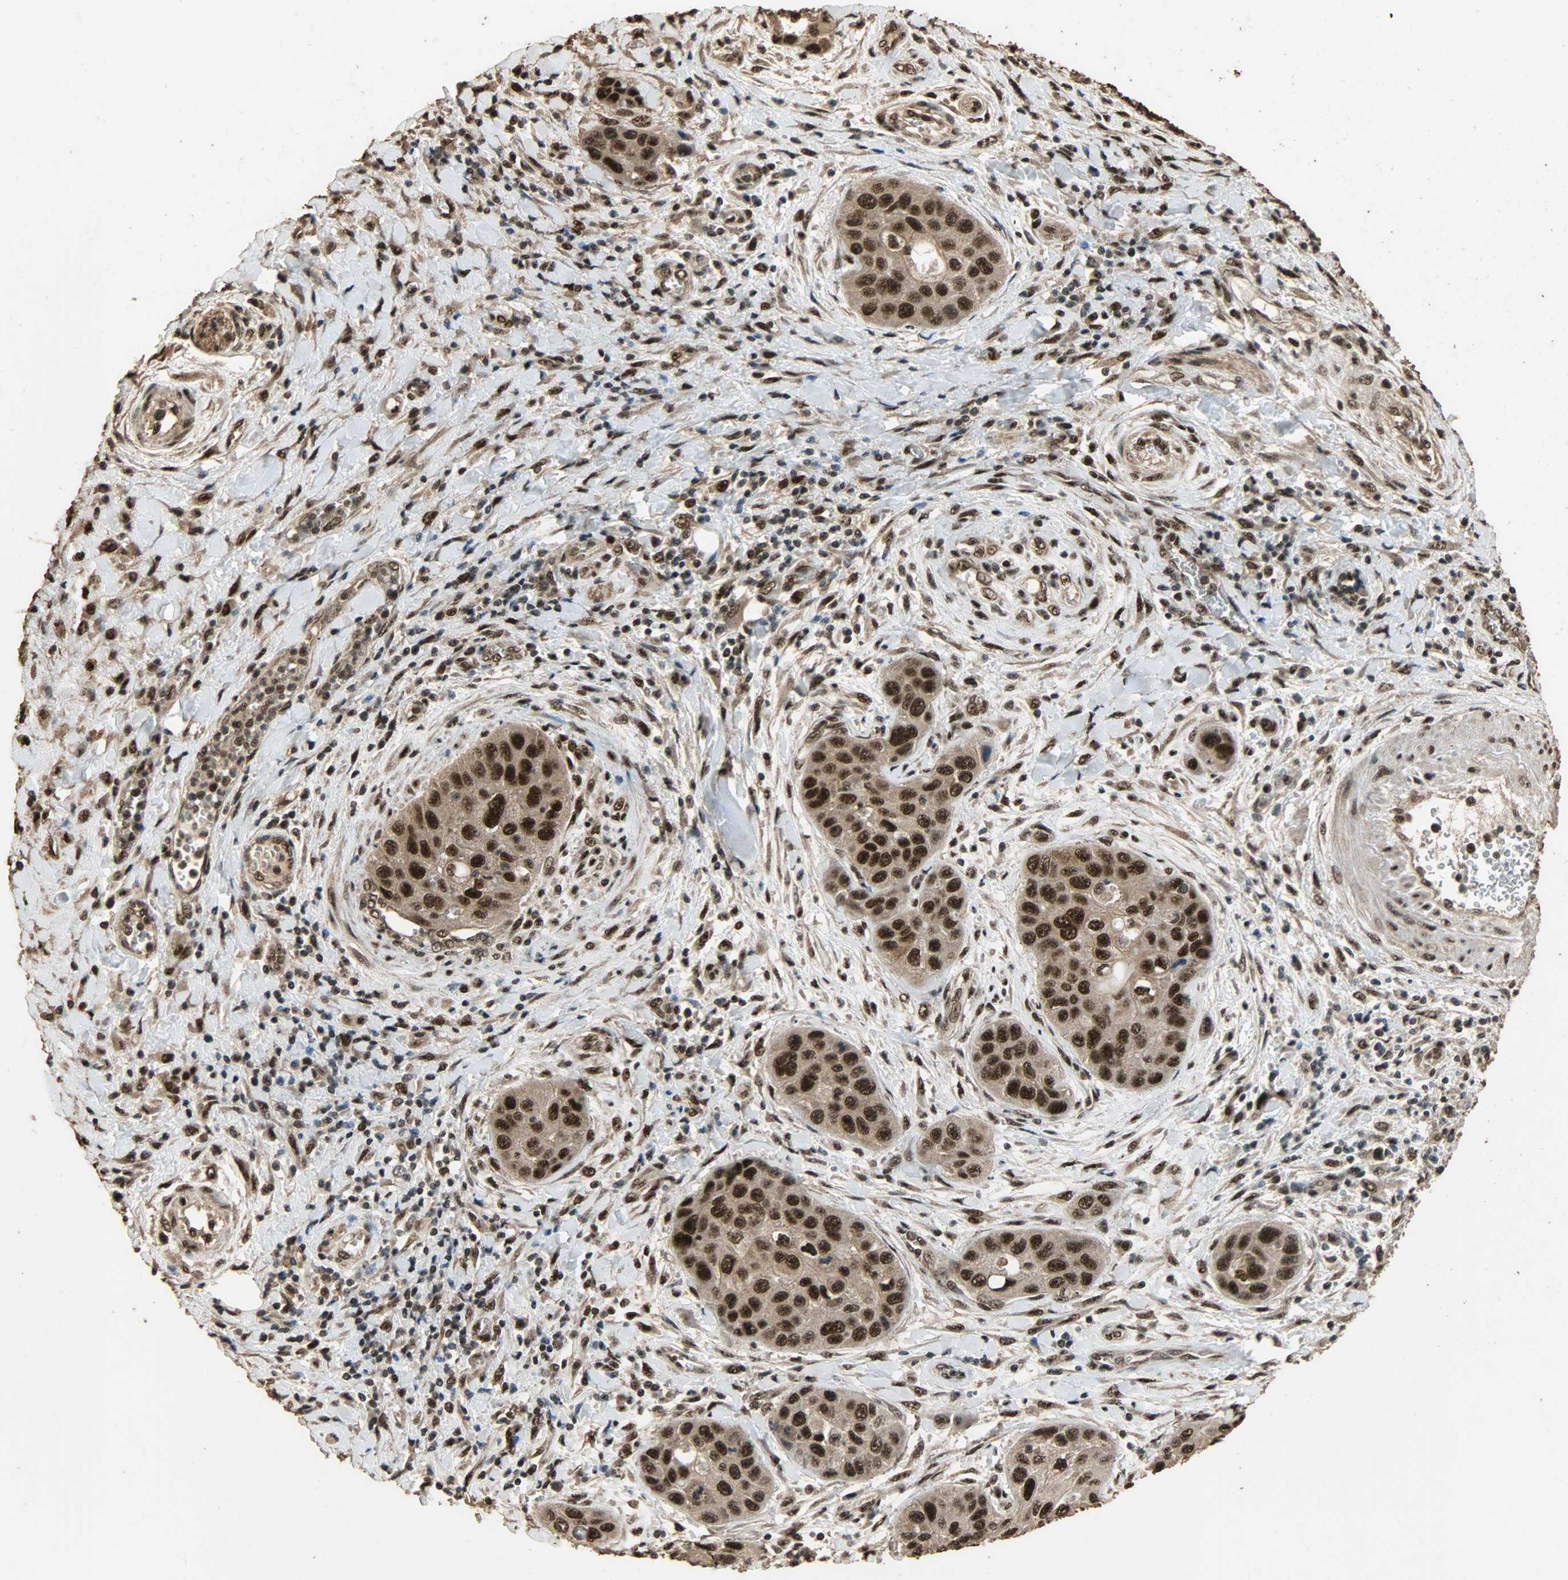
{"staining": {"intensity": "strong", "quantity": ">75%", "location": "cytoplasmic/membranous,nuclear"}, "tissue": "pancreatic cancer", "cell_type": "Tumor cells", "image_type": "cancer", "snomed": [{"axis": "morphology", "description": "Adenocarcinoma, NOS"}, {"axis": "topography", "description": "Pancreas"}], "caption": "Adenocarcinoma (pancreatic) stained with immunohistochemistry displays strong cytoplasmic/membranous and nuclear expression in approximately >75% of tumor cells.", "gene": "CCNT2", "patient": {"sex": "female", "age": 70}}